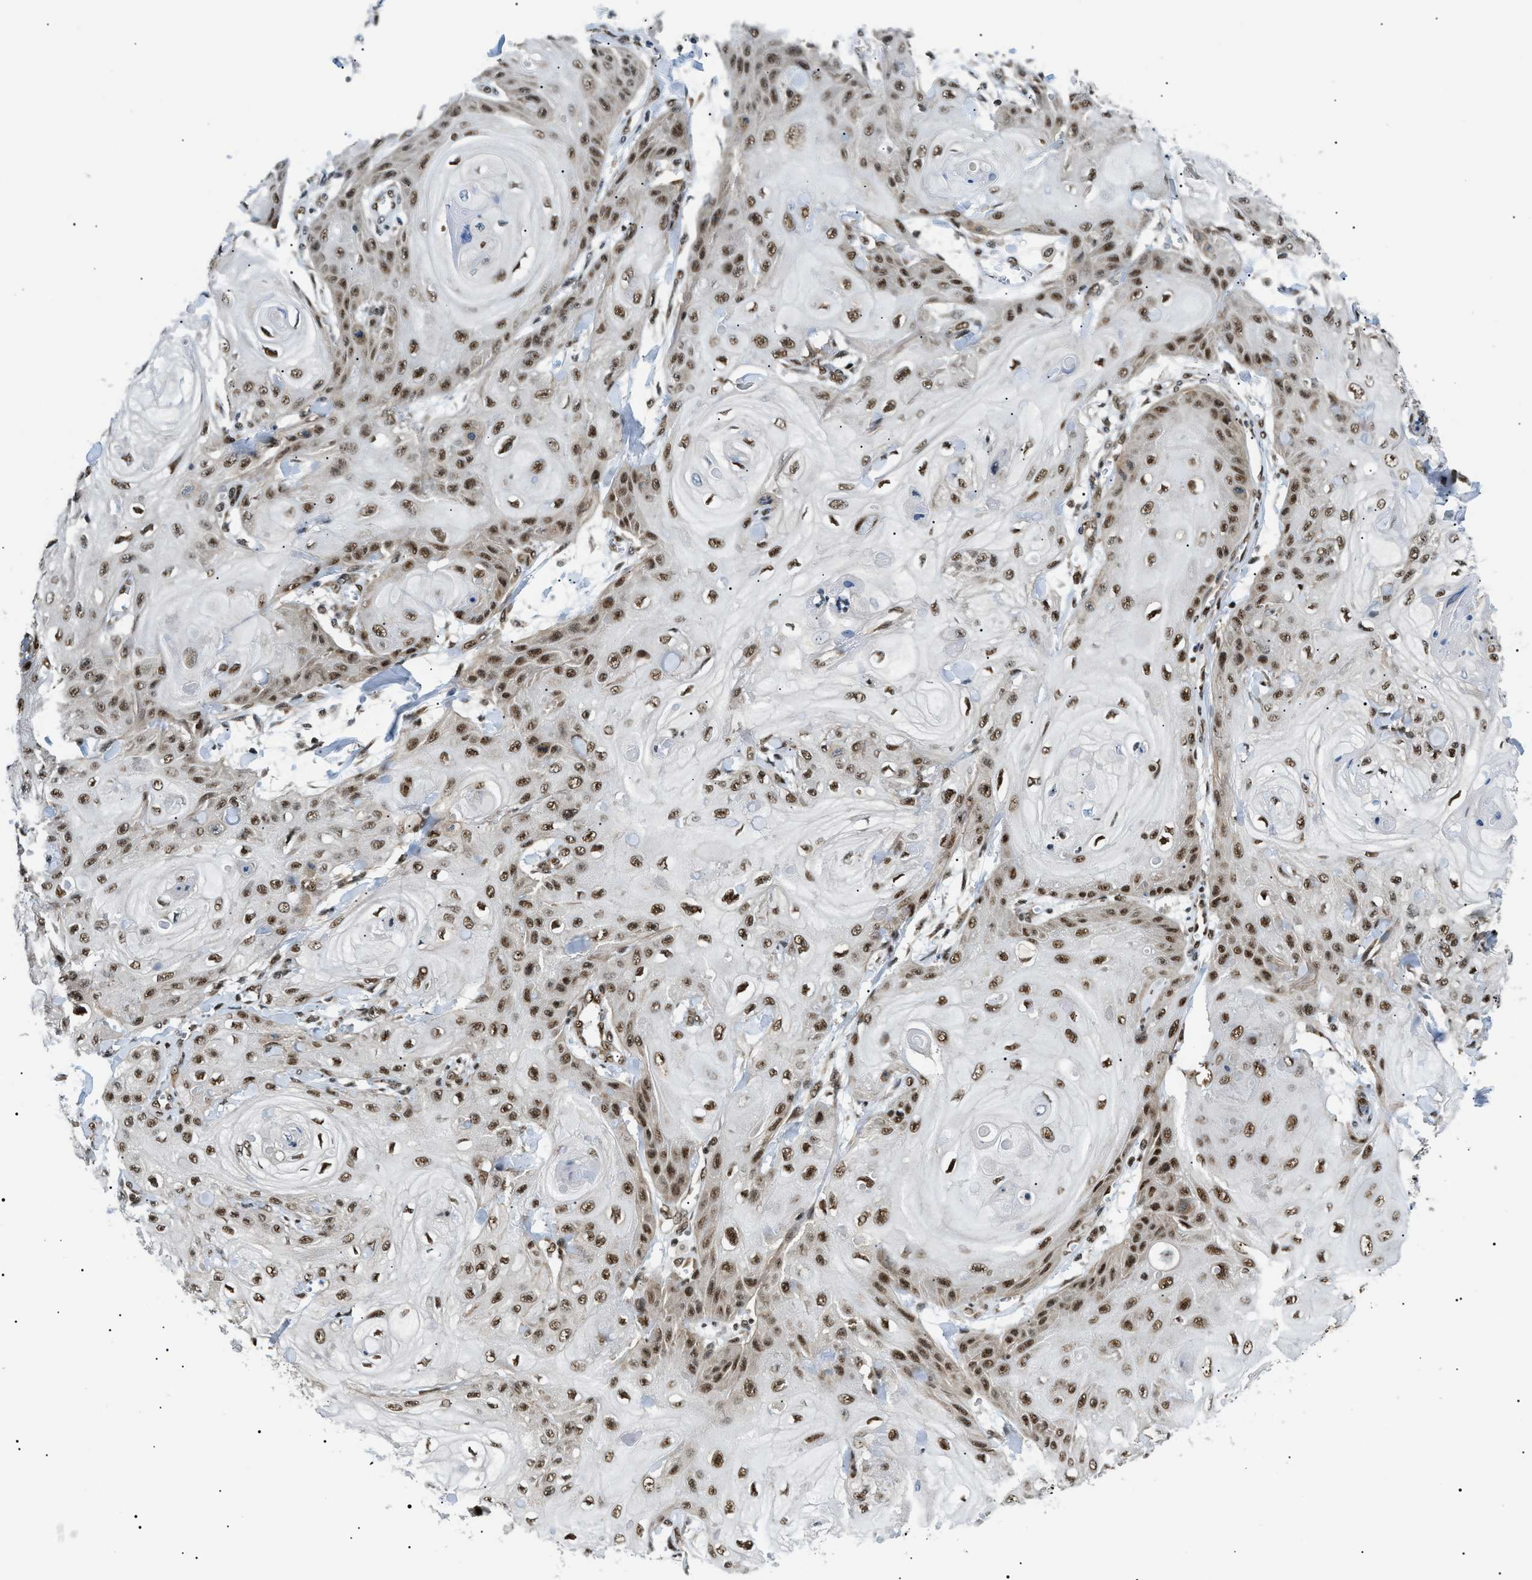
{"staining": {"intensity": "strong", "quantity": ">75%", "location": "nuclear"}, "tissue": "skin cancer", "cell_type": "Tumor cells", "image_type": "cancer", "snomed": [{"axis": "morphology", "description": "Squamous cell carcinoma, NOS"}, {"axis": "topography", "description": "Skin"}], "caption": "An immunohistochemistry photomicrograph of neoplastic tissue is shown. Protein staining in brown labels strong nuclear positivity in skin cancer within tumor cells.", "gene": "CWC25", "patient": {"sex": "male", "age": 74}}